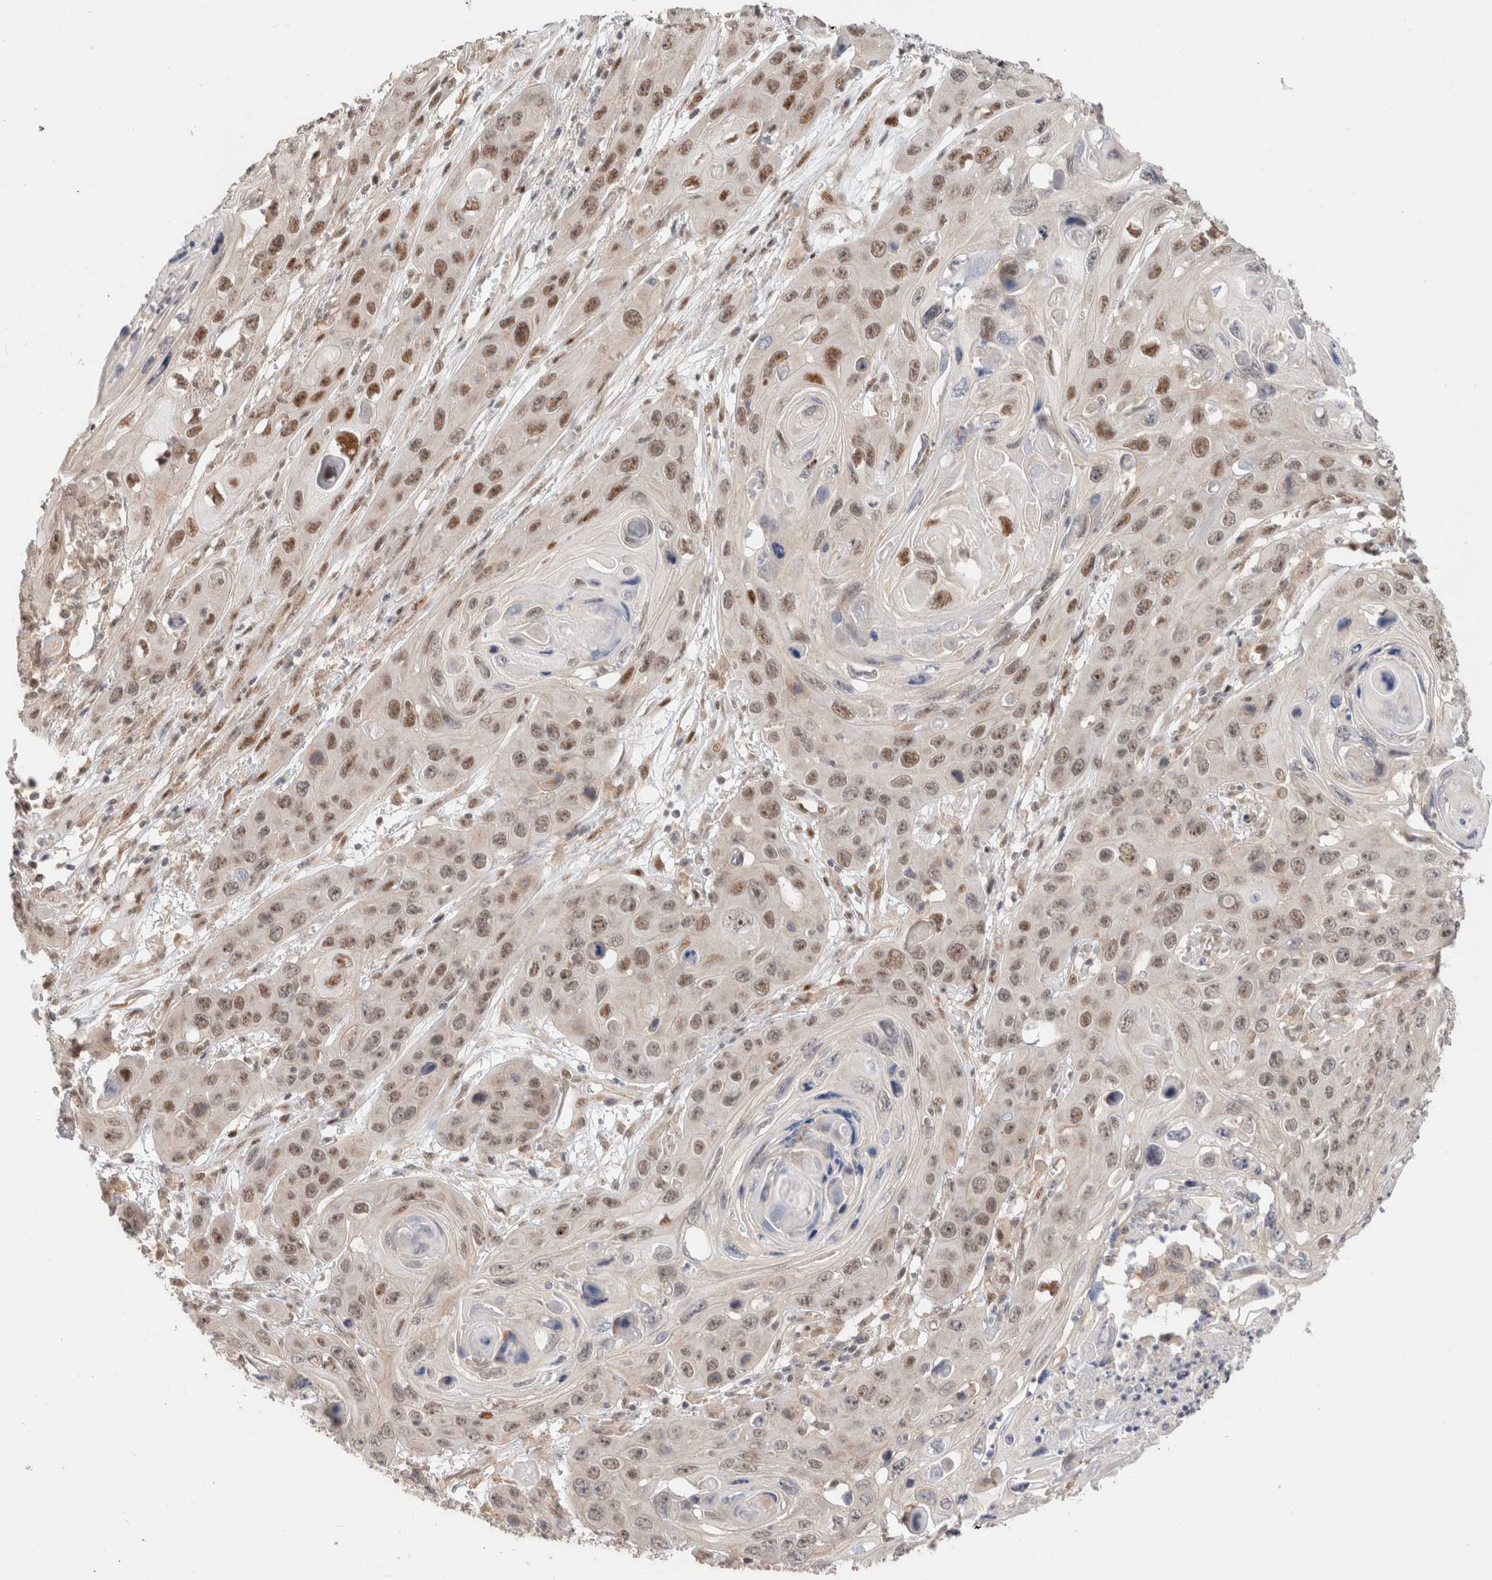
{"staining": {"intensity": "moderate", "quantity": ">75%", "location": "nuclear"}, "tissue": "skin cancer", "cell_type": "Tumor cells", "image_type": "cancer", "snomed": [{"axis": "morphology", "description": "Squamous cell carcinoma, NOS"}, {"axis": "topography", "description": "Skin"}], "caption": "Tumor cells reveal moderate nuclear expression in about >75% of cells in skin cancer.", "gene": "ID3", "patient": {"sex": "male", "age": 55}}